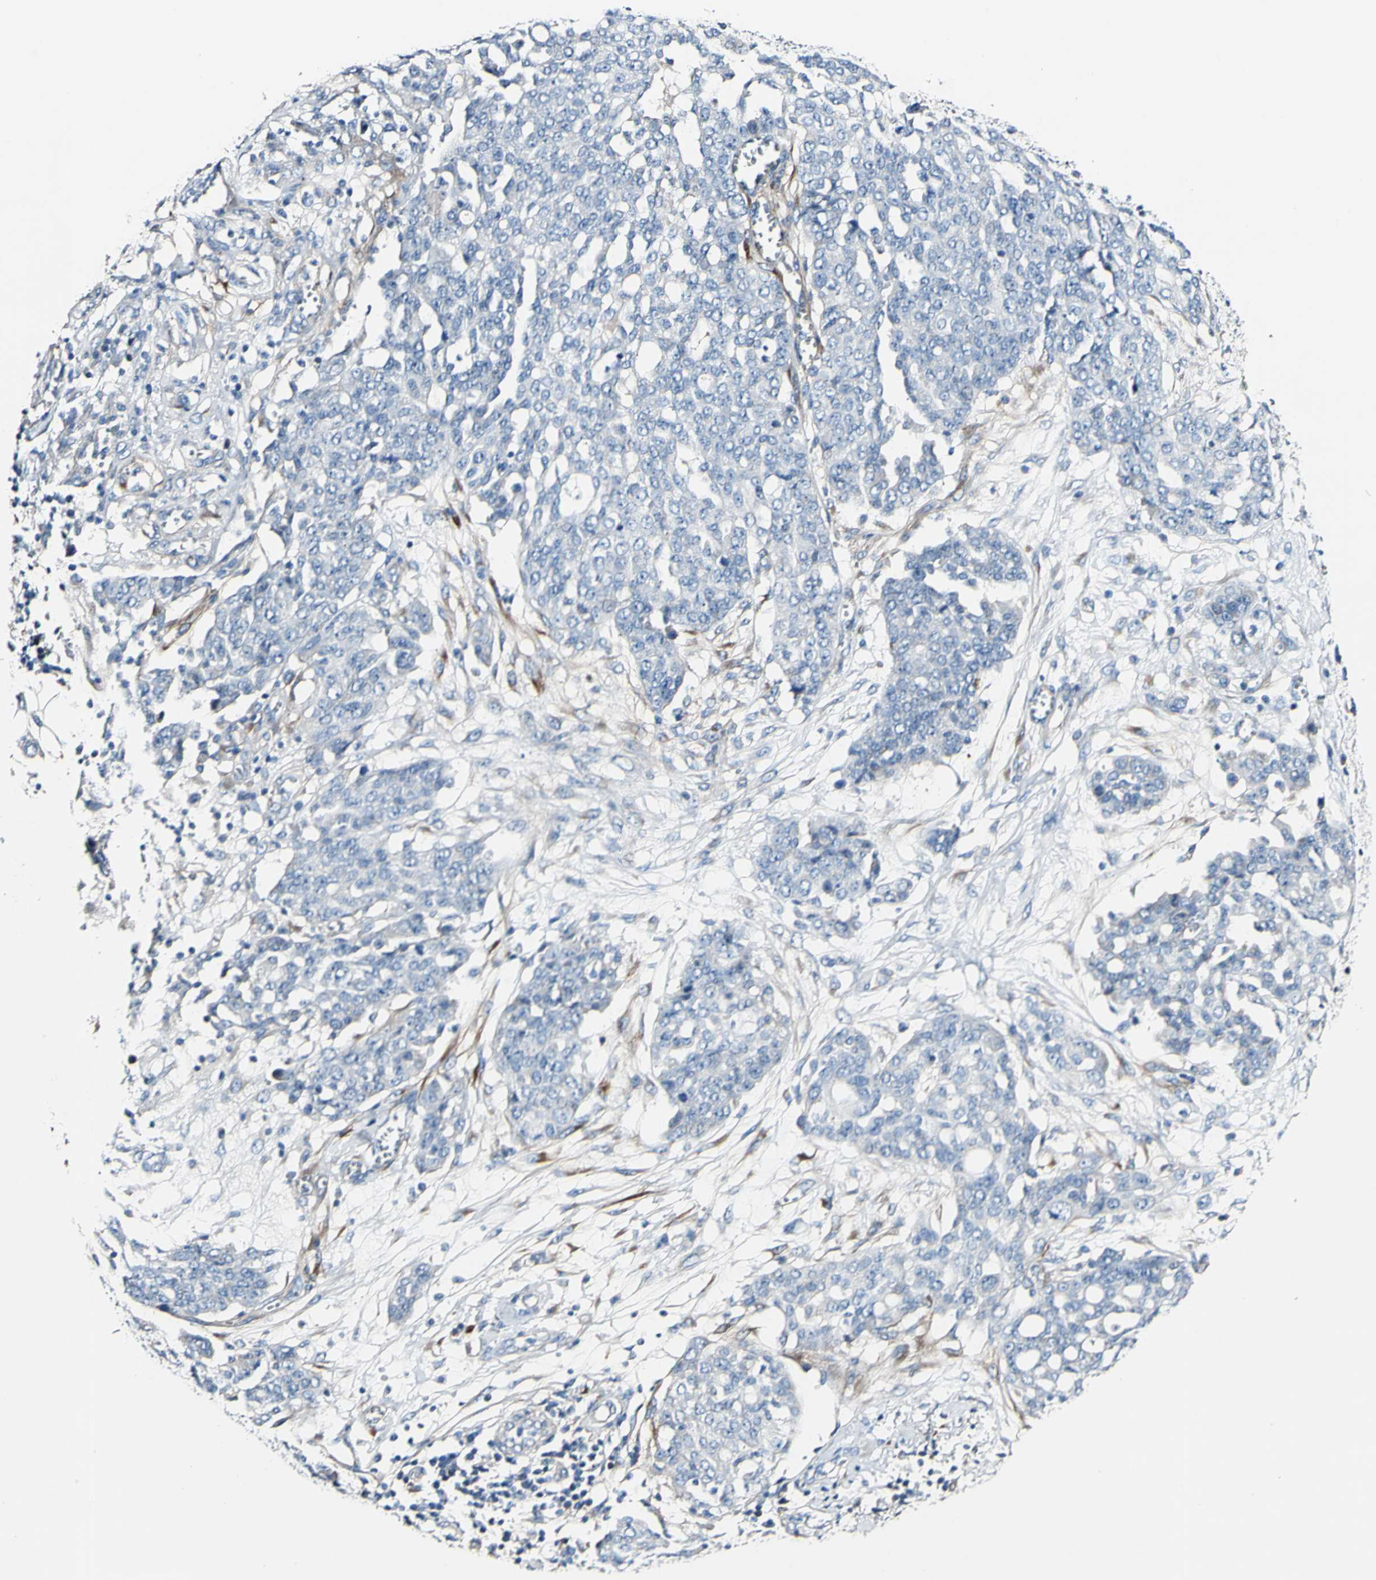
{"staining": {"intensity": "negative", "quantity": "none", "location": "none"}, "tissue": "ovarian cancer", "cell_type": "Tumor cells", "image_type": "cancer", "snomed": [{"axis": "morphology", "description": "Cystadenocarcinoma, serous, NOS"}, {"axis": "topography", "description": "Soft tissue"}, {"axis": "topography", "description": "Ovary"}], "caption": "A histopathology image of serous cystadenocarcinoma (ovarian) stained for a protein demonstrates no brown staining in tumor cells.", "gene": "COL6A3", "patient": {"sex": "female", "age": 57}}